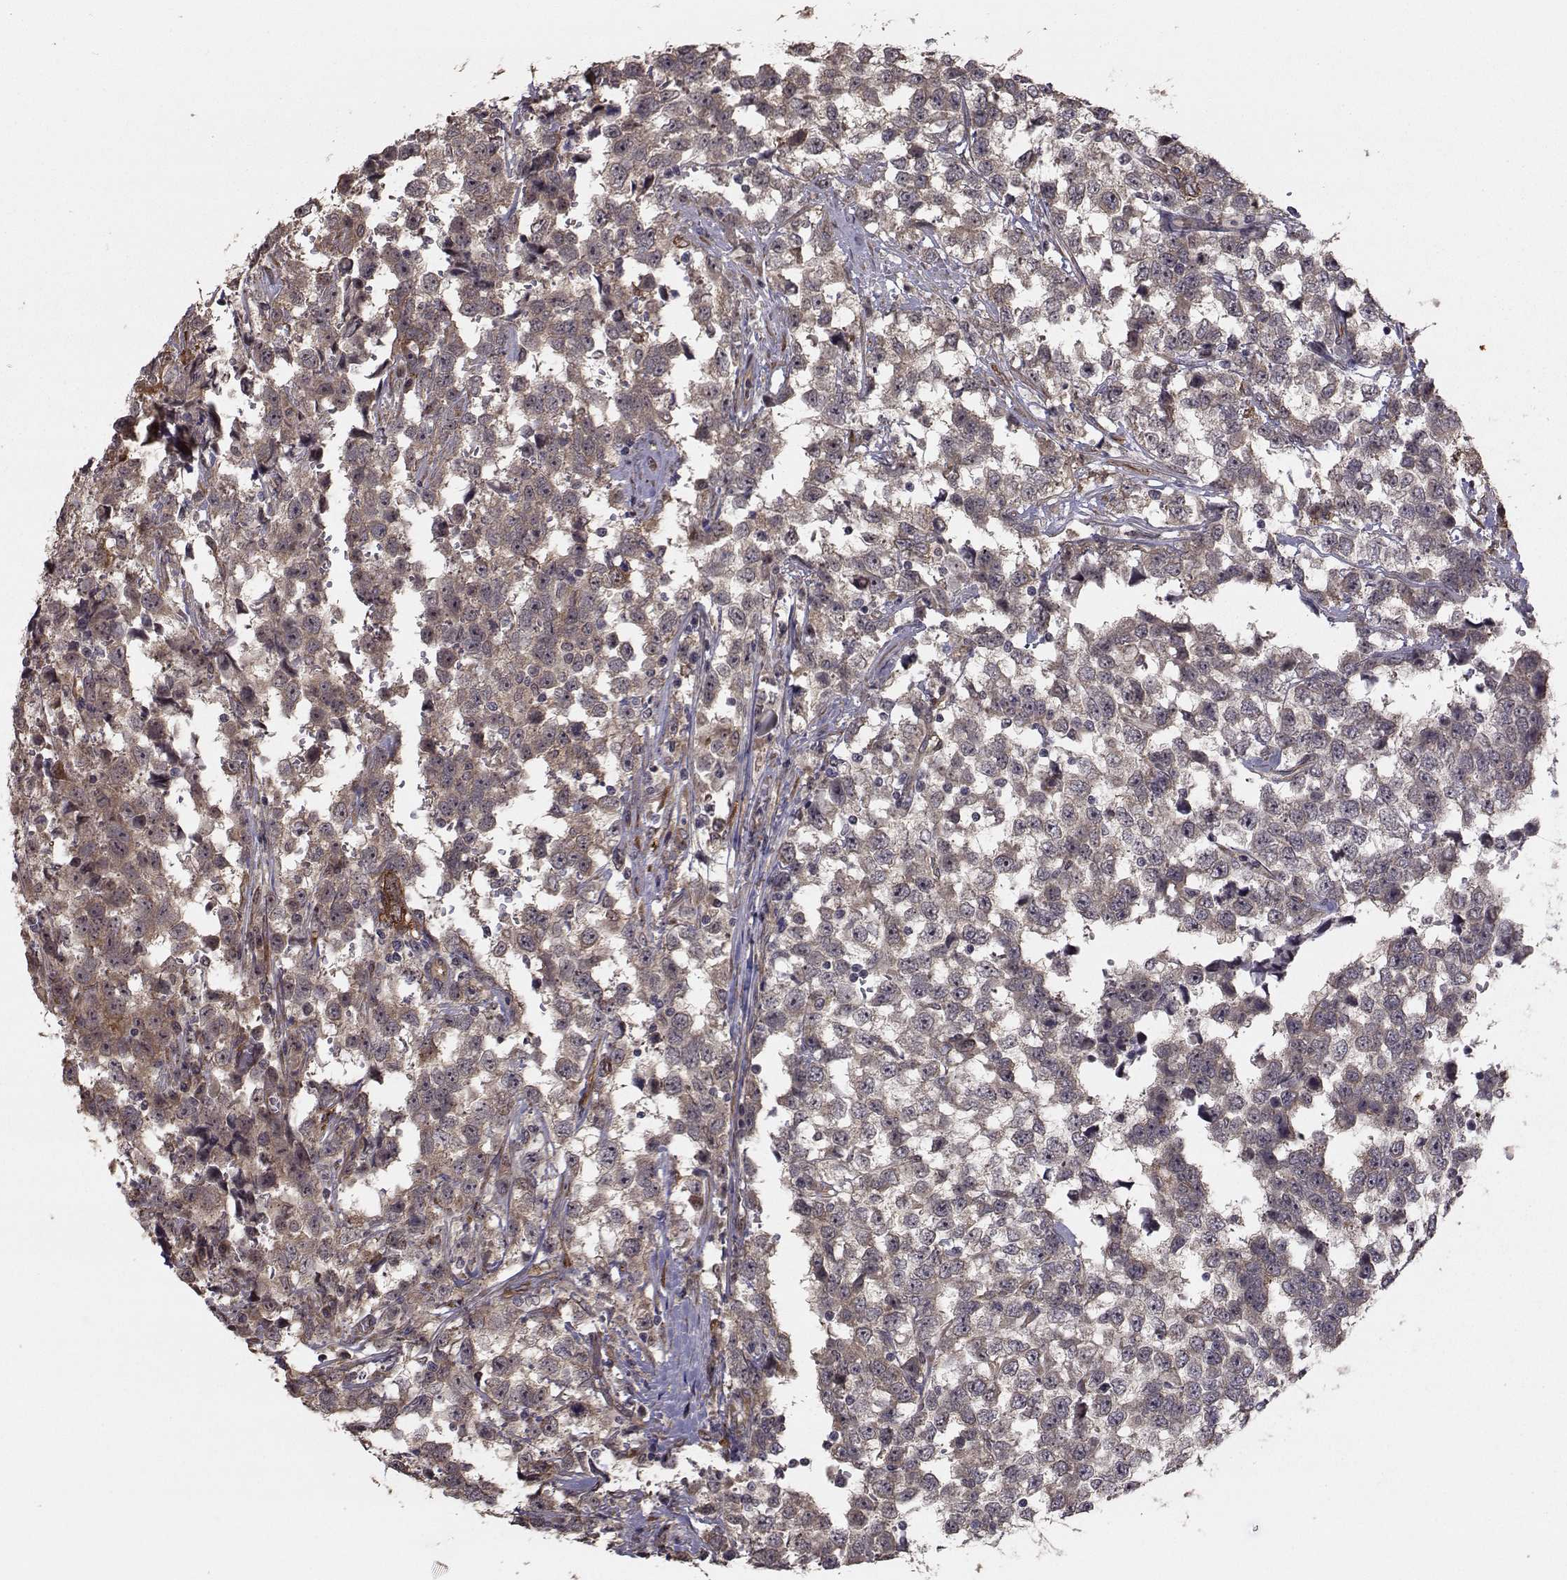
{"staining": {"intensity": "weak", "quantity": "25%-75%", "location": "cytoplasmic/membranous"}, "tissue": "testis cancer", "cell_type": "Tumor cells", "image_type": "cancer", "snomed": [{"axis": "morphology", "description": "Seminoma, NOS"}, {"axis": "topography", "description": "Testis"}], "caption": "About 25%-75% of tumor cells in testis cancer reveal weak cytoplasmic/membranous protein positivity as visualized by brown immunohistochemical staining.", "gene": "TRIP10", "patient": {"sex": "male", "age": 34}}